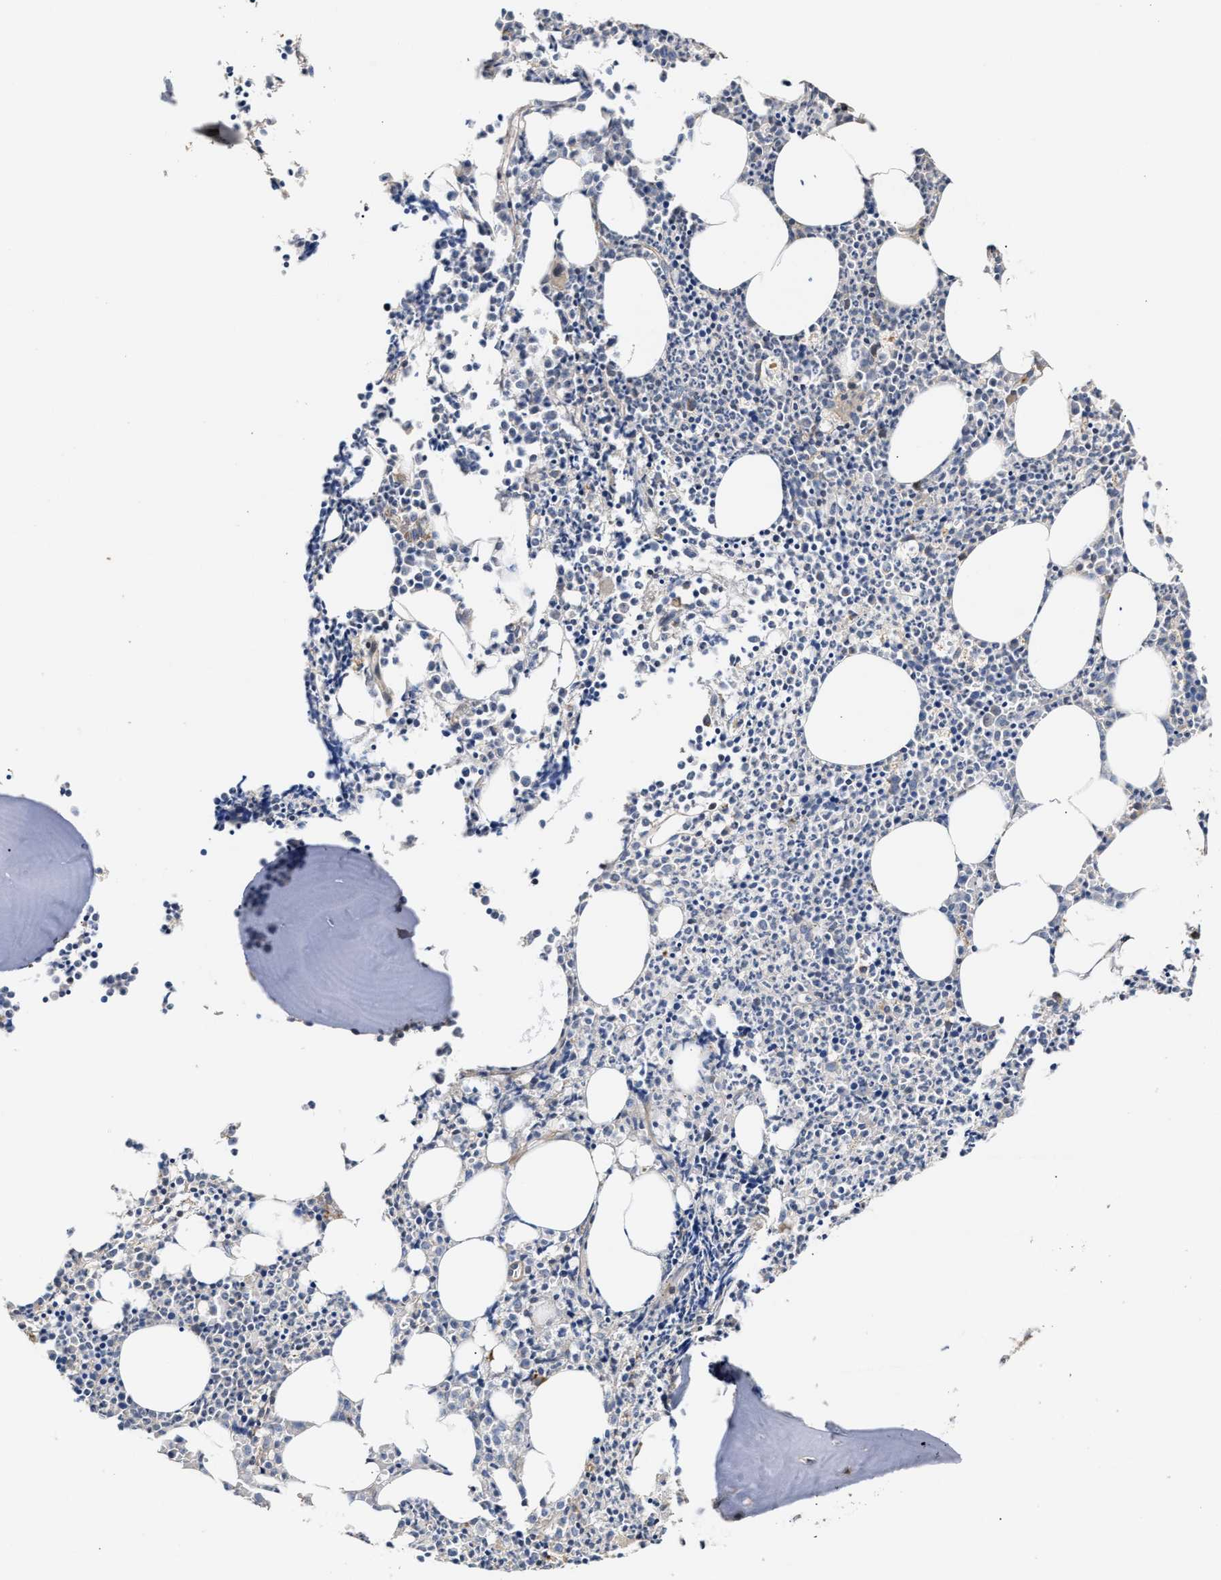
{"staining": {"intensity": "moderate", "quantity": "<25%", "location": "cytoplasmic/membranous"}, "tissue": "bone marrow", "cell_type": "Hematopoietic cells", "image_type": "normal", "snomed": [{"axis": "morphology", "description": "Normal tissue, NOS"}, {"axis": "morphology", "description": "Inflammation, NOS"}, {"axis": "topography", "description": "Bone marrow"}], "caption": "About <25% of hematopoietic cells in unremarkable human bone marrow reveal moderate cytoplasmic/membranous protein positivity as visualized by brown immunohistochemical staining.", "gene": "CLIP2", "patient": {"sex": "female", "age": 53}}